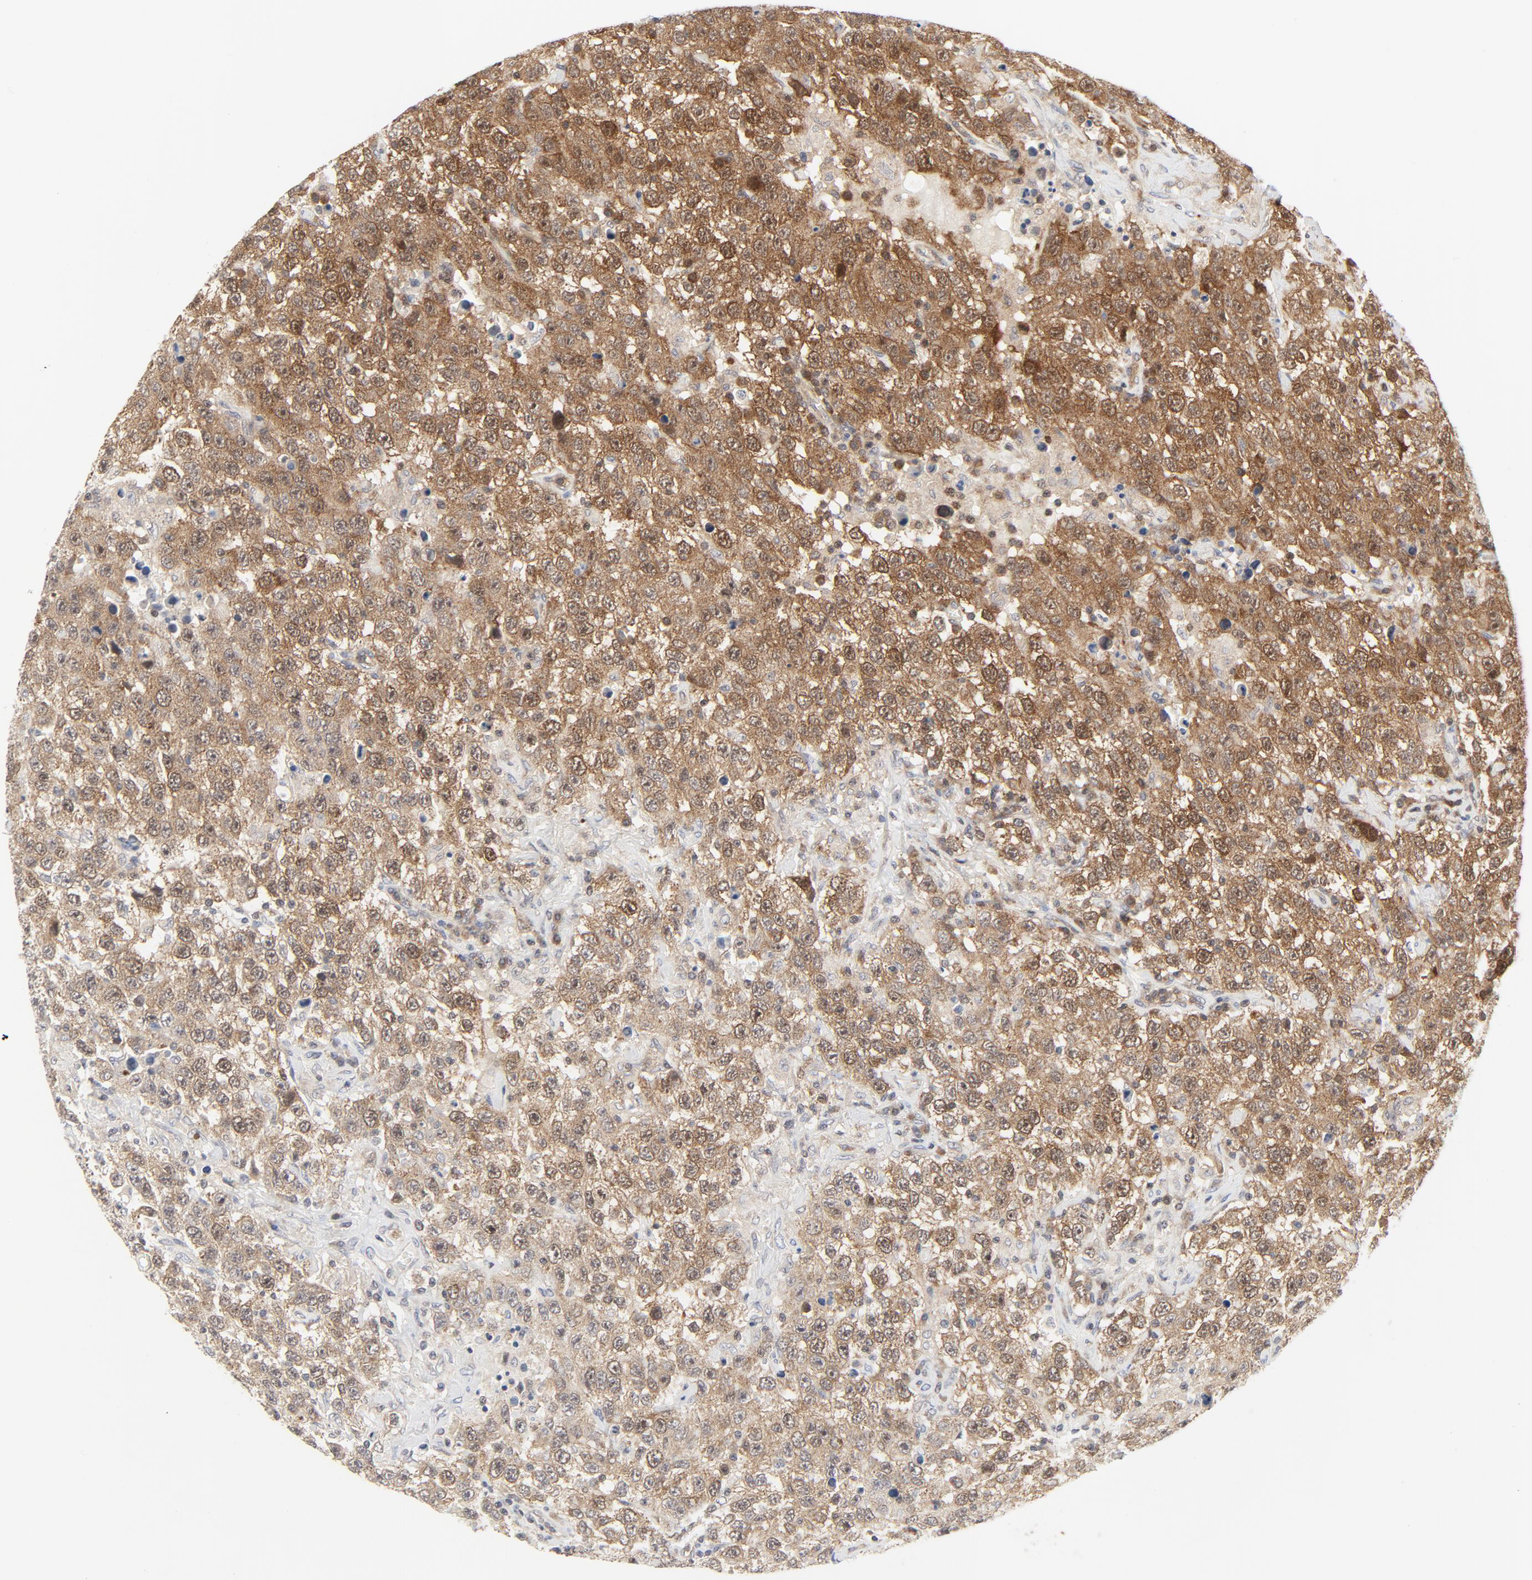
{"staining": {"intensity": "moderate", "quantity": ">75%", "location": "cytoplasmic/membranous"}, "tissue": "testis cancer", "cell_type": "Tumor cells", "image_type": "cancer", "snomed": [{"axis": "morphology", "description": "Seminoma, NOS"}, {"axis": "topography", "description": "Testis"}], "caption": "About >75% of tumor cells in testis cancer (seminoma) reveal moderate cytoplasmic/membranous protein staining as visualized by brown immunohistochemical staining.", "gene": "MAP2K7", "patient": {"sex": "male", "age": 41}}